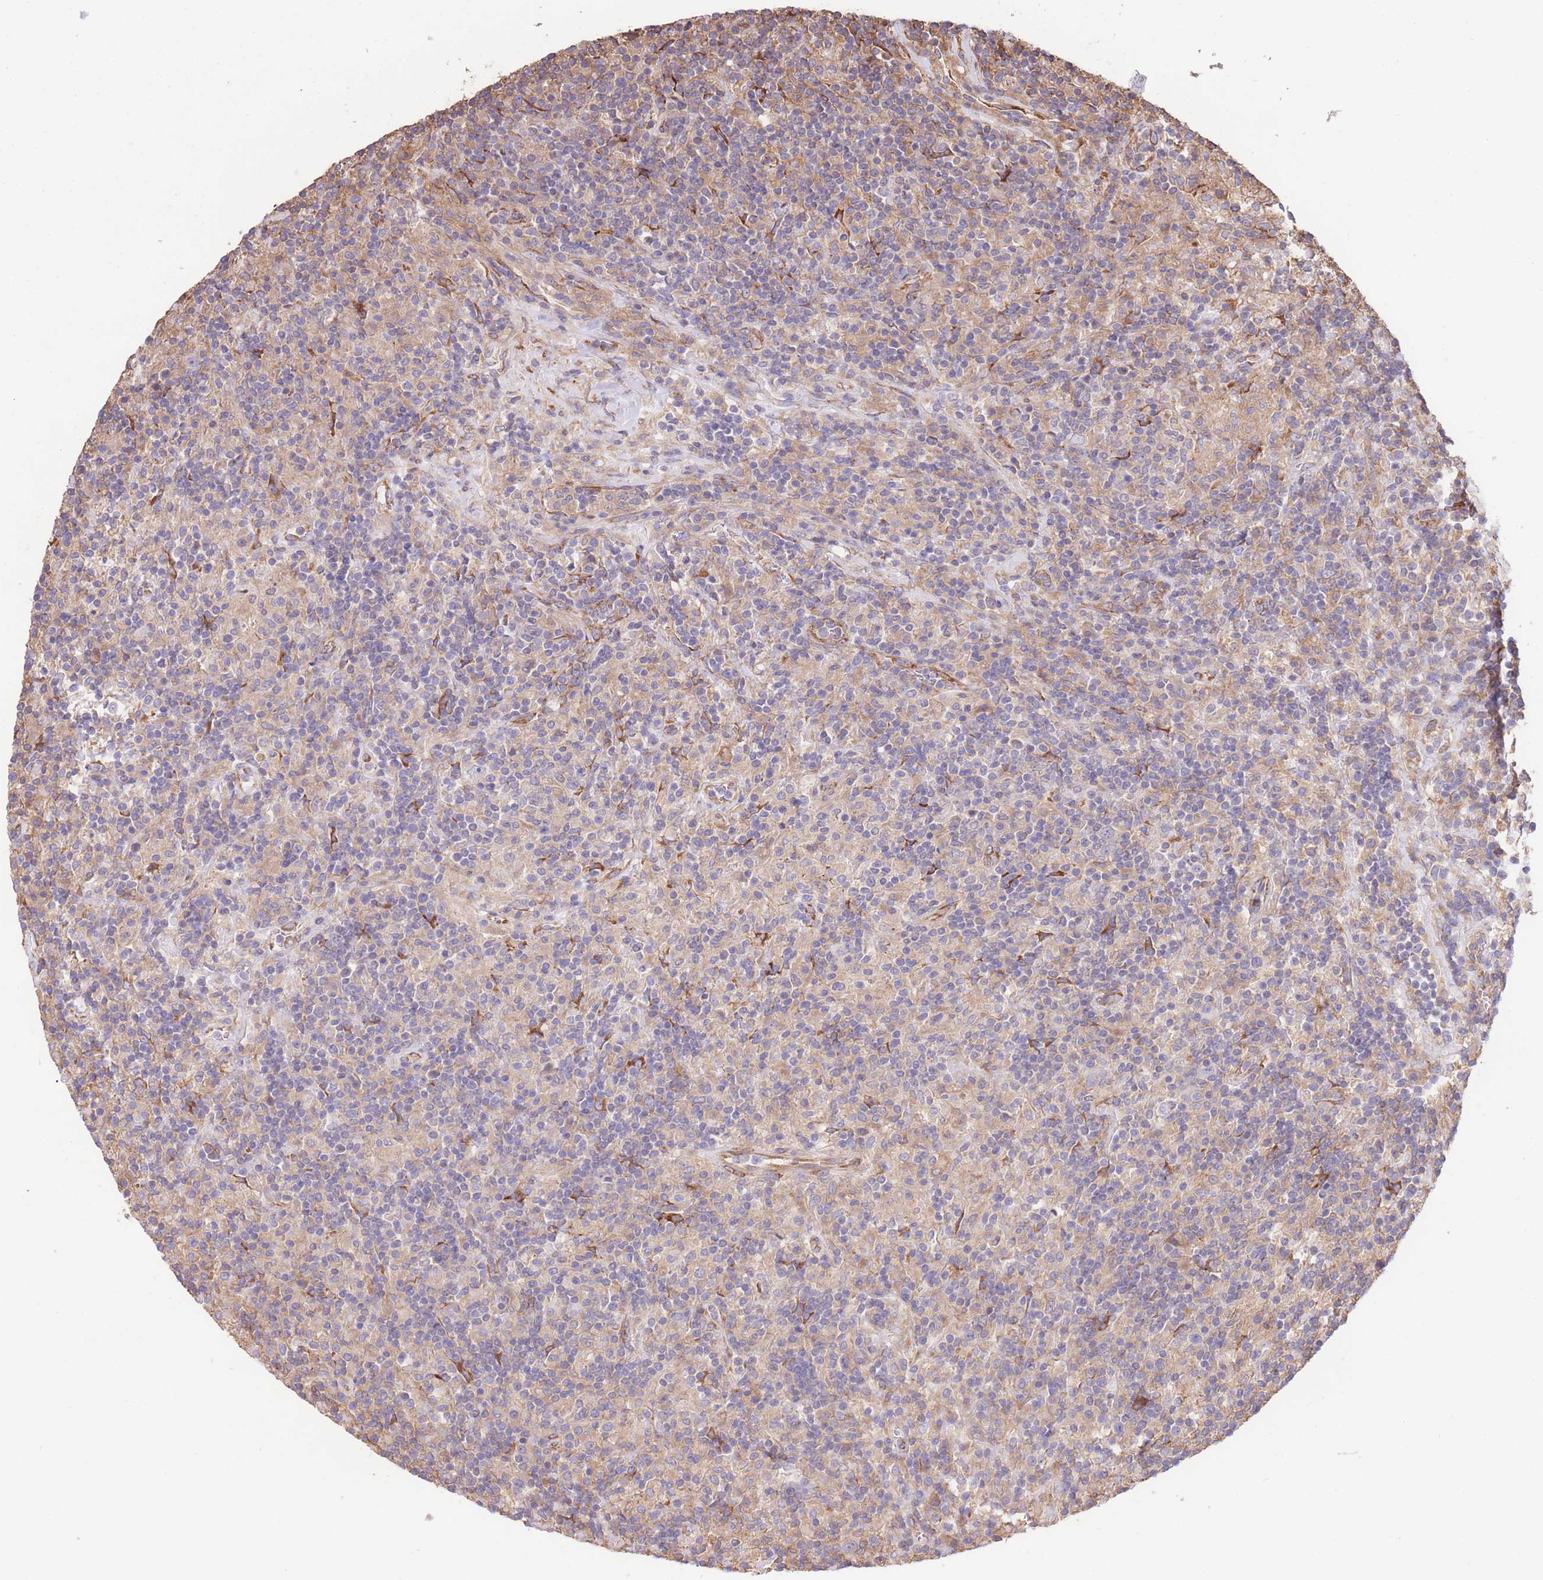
{"staining": {"intensity": "negative", "quantity": "none", "location": "none"}, "tissue": "lymphoma", "cell_type": "Tumor cells", "image_type": "cancer", "snomed": [{"axis": "morphology", "description": "Hodgkin's disease, NOS"}, {"axis": "topography", "description": "Lymph node"}], "caption": "Tumor cells are negative for protein expression in human Hodgkin's disease.", "gene": "LRRN4CL", "patient": {"sex": "male", "age": 70}}